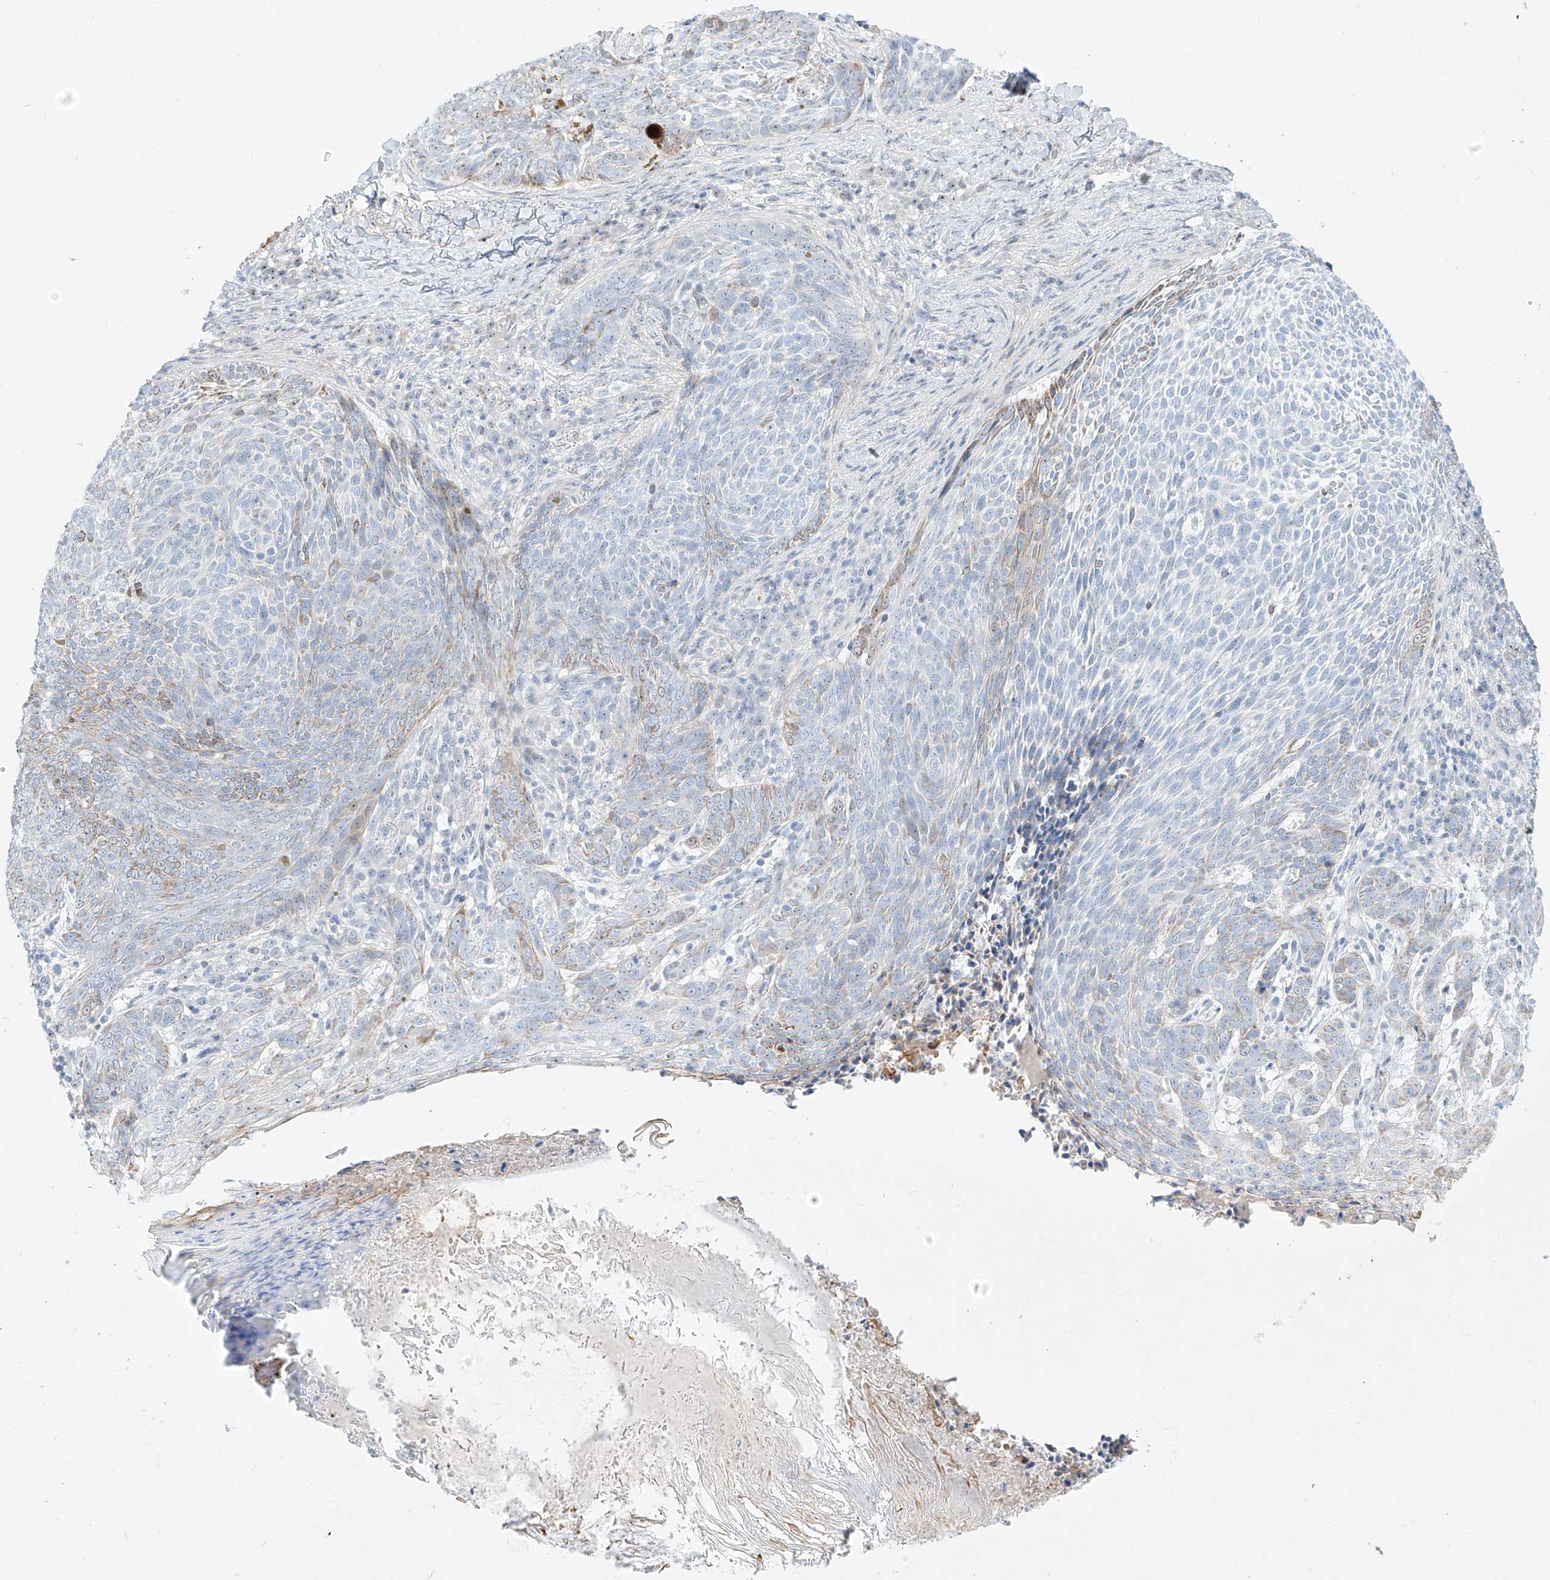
{"staining": {"intensity": "weak", "quantity": "<25%", "location": "cytoplasmic/membranous"}, "tissue": "skin cancer", "cell_type": "Tumor cells", "image_type": "cancer", "snomed": [{"axis": "morphology", "description": "Basal cell carcinoma"}, {"axis": "topography", "description": "Skin"}], "caption": "High magnification brightfield microscopy of skin cancer stained with DAB (brown) and counterstained with hematoxylin (blue): tumor cells show no significant positivity.", "gene": "SNU13", "patient": {"sex": "male", "age": 85}}